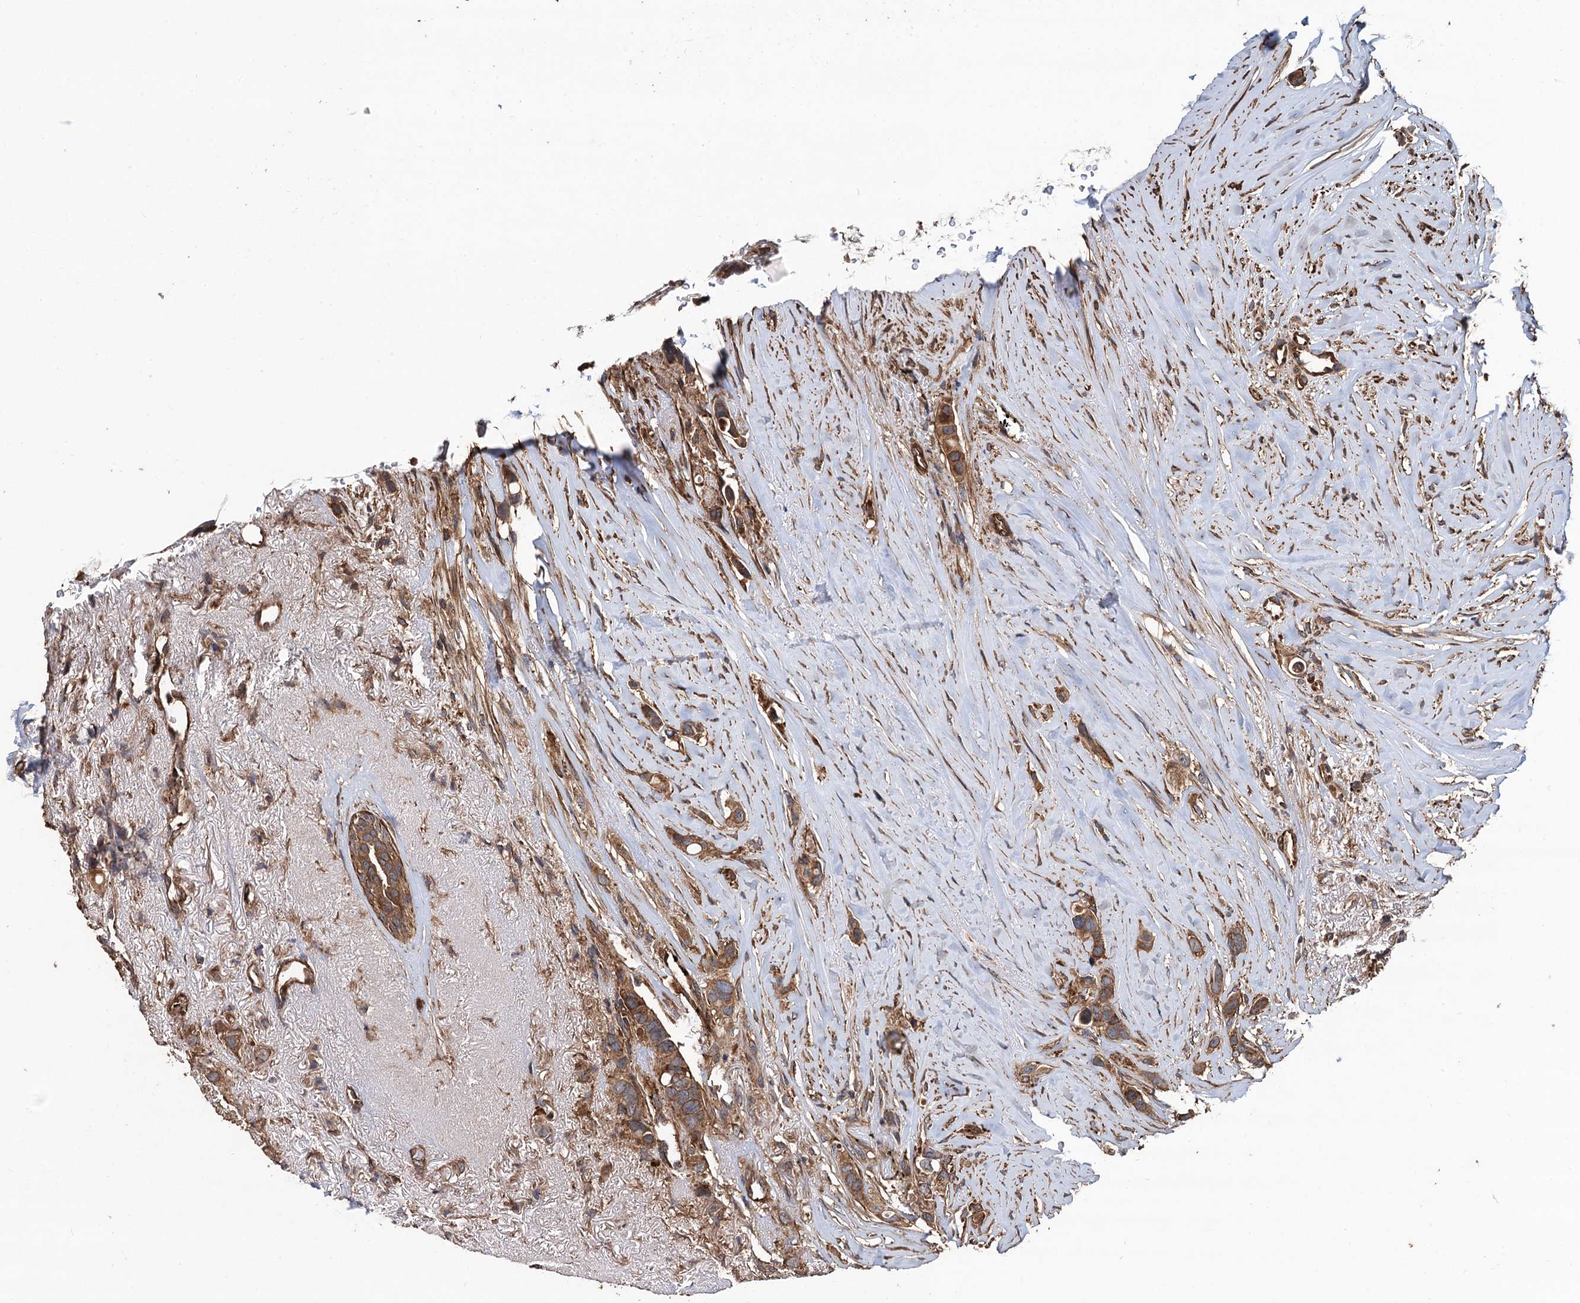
{"staining": {"intensity": "moderate", "quantity": ">75%", "location": "cytoplasmic/membranous"}, "tissue": "breast cancer", "cell_type": "Tumor cells", "image_type": "cancer", "snomed": [{"axis": "morphology", "description": "Lobular carcinoma"}, {"axis": "topography", "description": "Breast"}], "caption": "Human breast cancer (lobular carcinoma) stained for a protein (brown) displays moderate cytoplasmic/membranous positive expression in about >75% of tumor cells.", "gene": "PPP4R1", "patient": {"sex": "female", "age": 51}}